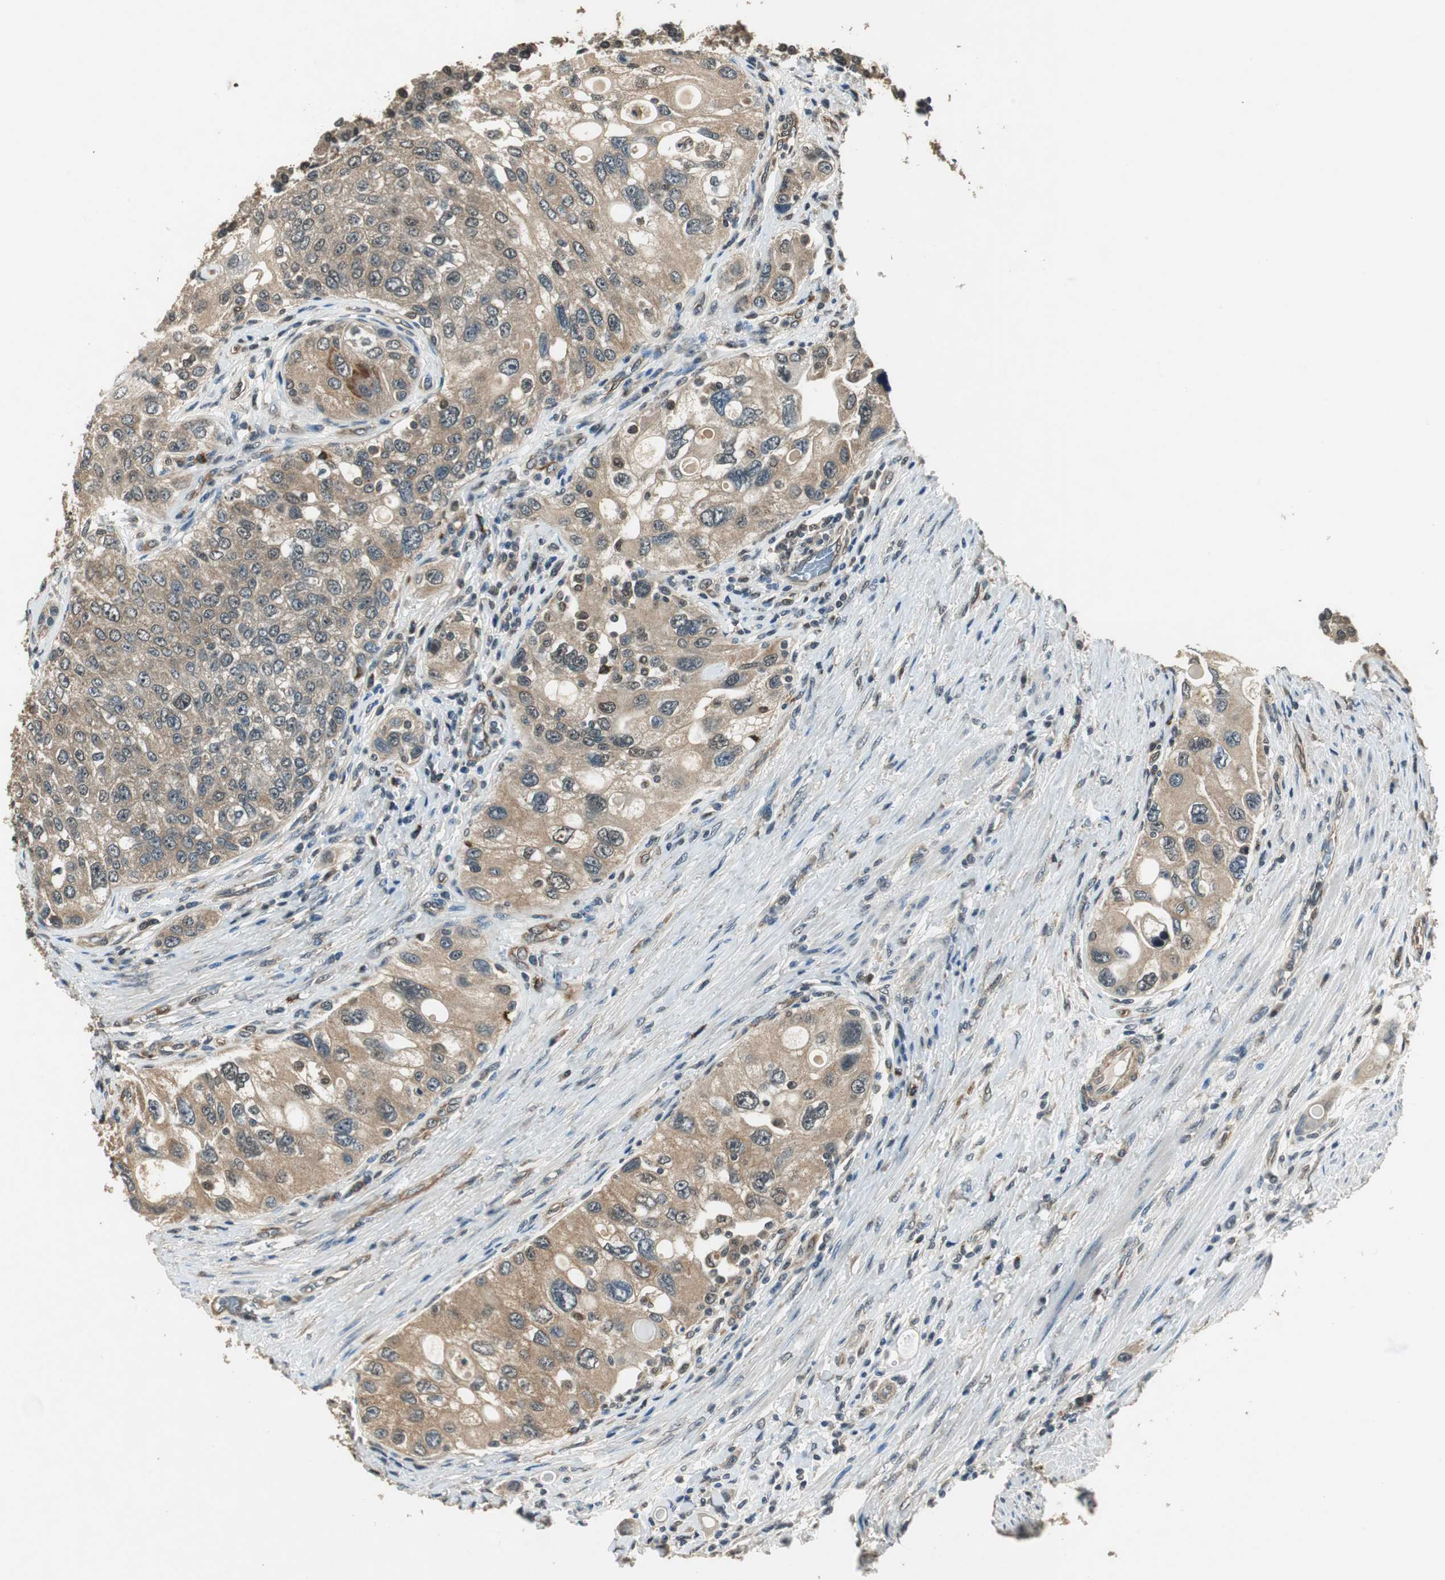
{"staining": {"intensity": "weak", "quantity": ">75%", "location": "cytoplasmic/membranous"}, "tissue": "urothelial cancer", "cell_type": "Tumor cells", "image_type": "cancer", "snomed": [{"axis": "morphology", "description": "Urothelial carcinoma, High grade"}, {"axis": "topography", "description": "Urinary bladder"}], "caption": "Protein expression analysis of high-grade urothelial carcinoma shows weak cytoplasmic/membranous staining in about >75% of tumor cells. Immunohistochemistry stains the protein of interest in brown and the nuclei are stained blue.", "gene": "PSMB4", "patient": {"sex": "female", "age": 56}}